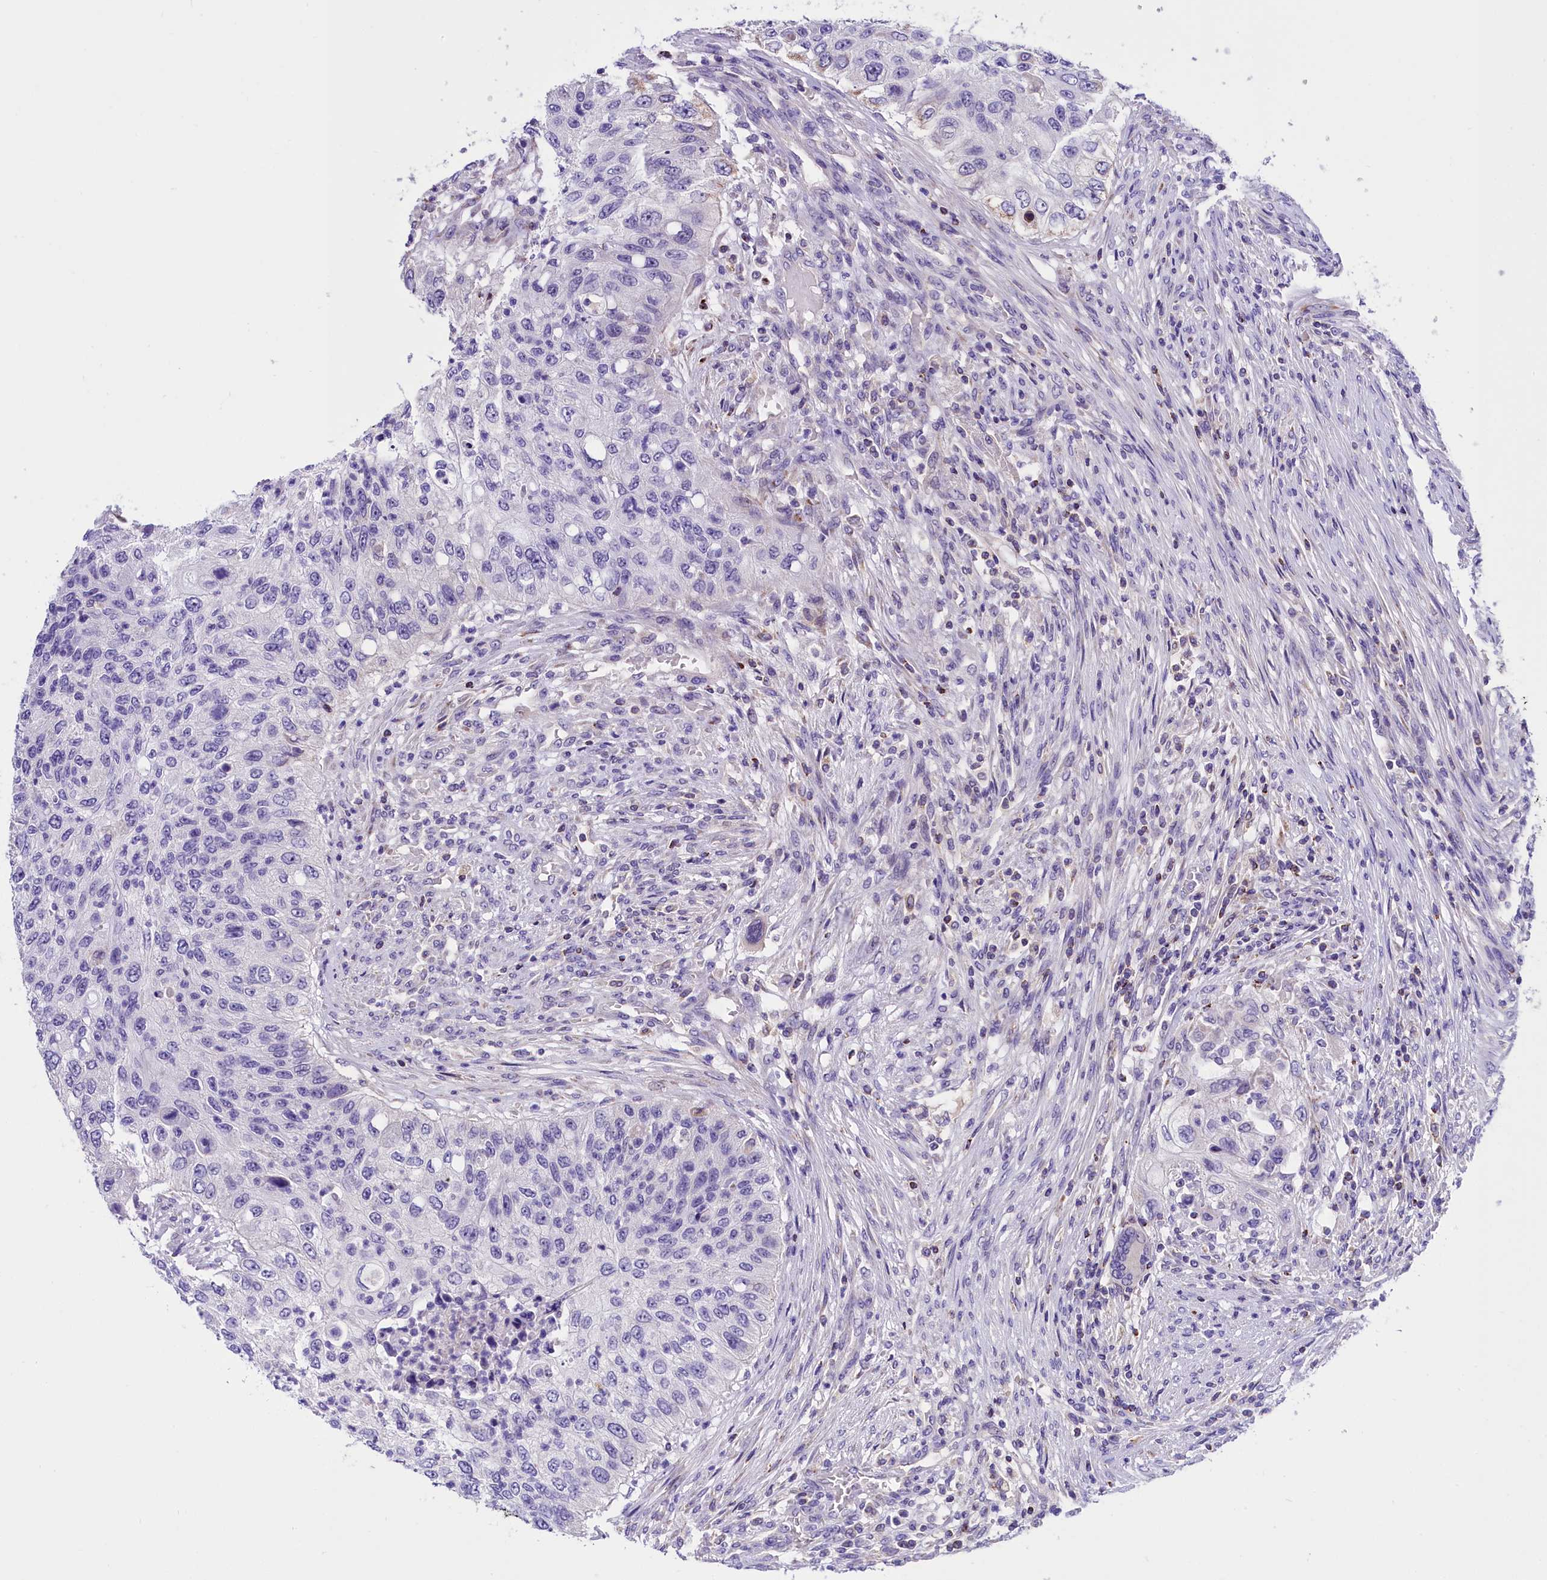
{"staining": {"intensity": "negative", "quantity": "none", "location": "none"}, "tissue": "urothelial cancer", "cell_type": "Tumor cells", "image_type": "cancer", "snomed": [{"axis": "morphology", "description": "Urothelial carcinoma, High grade"}, {"axis": "topography", "description": "Urinary bladder"}], "caption": "Immunohistochemistry (IHC) image of neoplastic tissue: high-grade urothelial carcinoma stained with DAB (3,3'-diaminobenzidine) displays no significant protein positivity in tumor cells. (DAB (3,3'-diaminobenzidine) immunohistochemistry visualized using brightfield microscopy, high magnification).", "gene": "ABAT", "patient": {"sex": "female", "age": 60}}